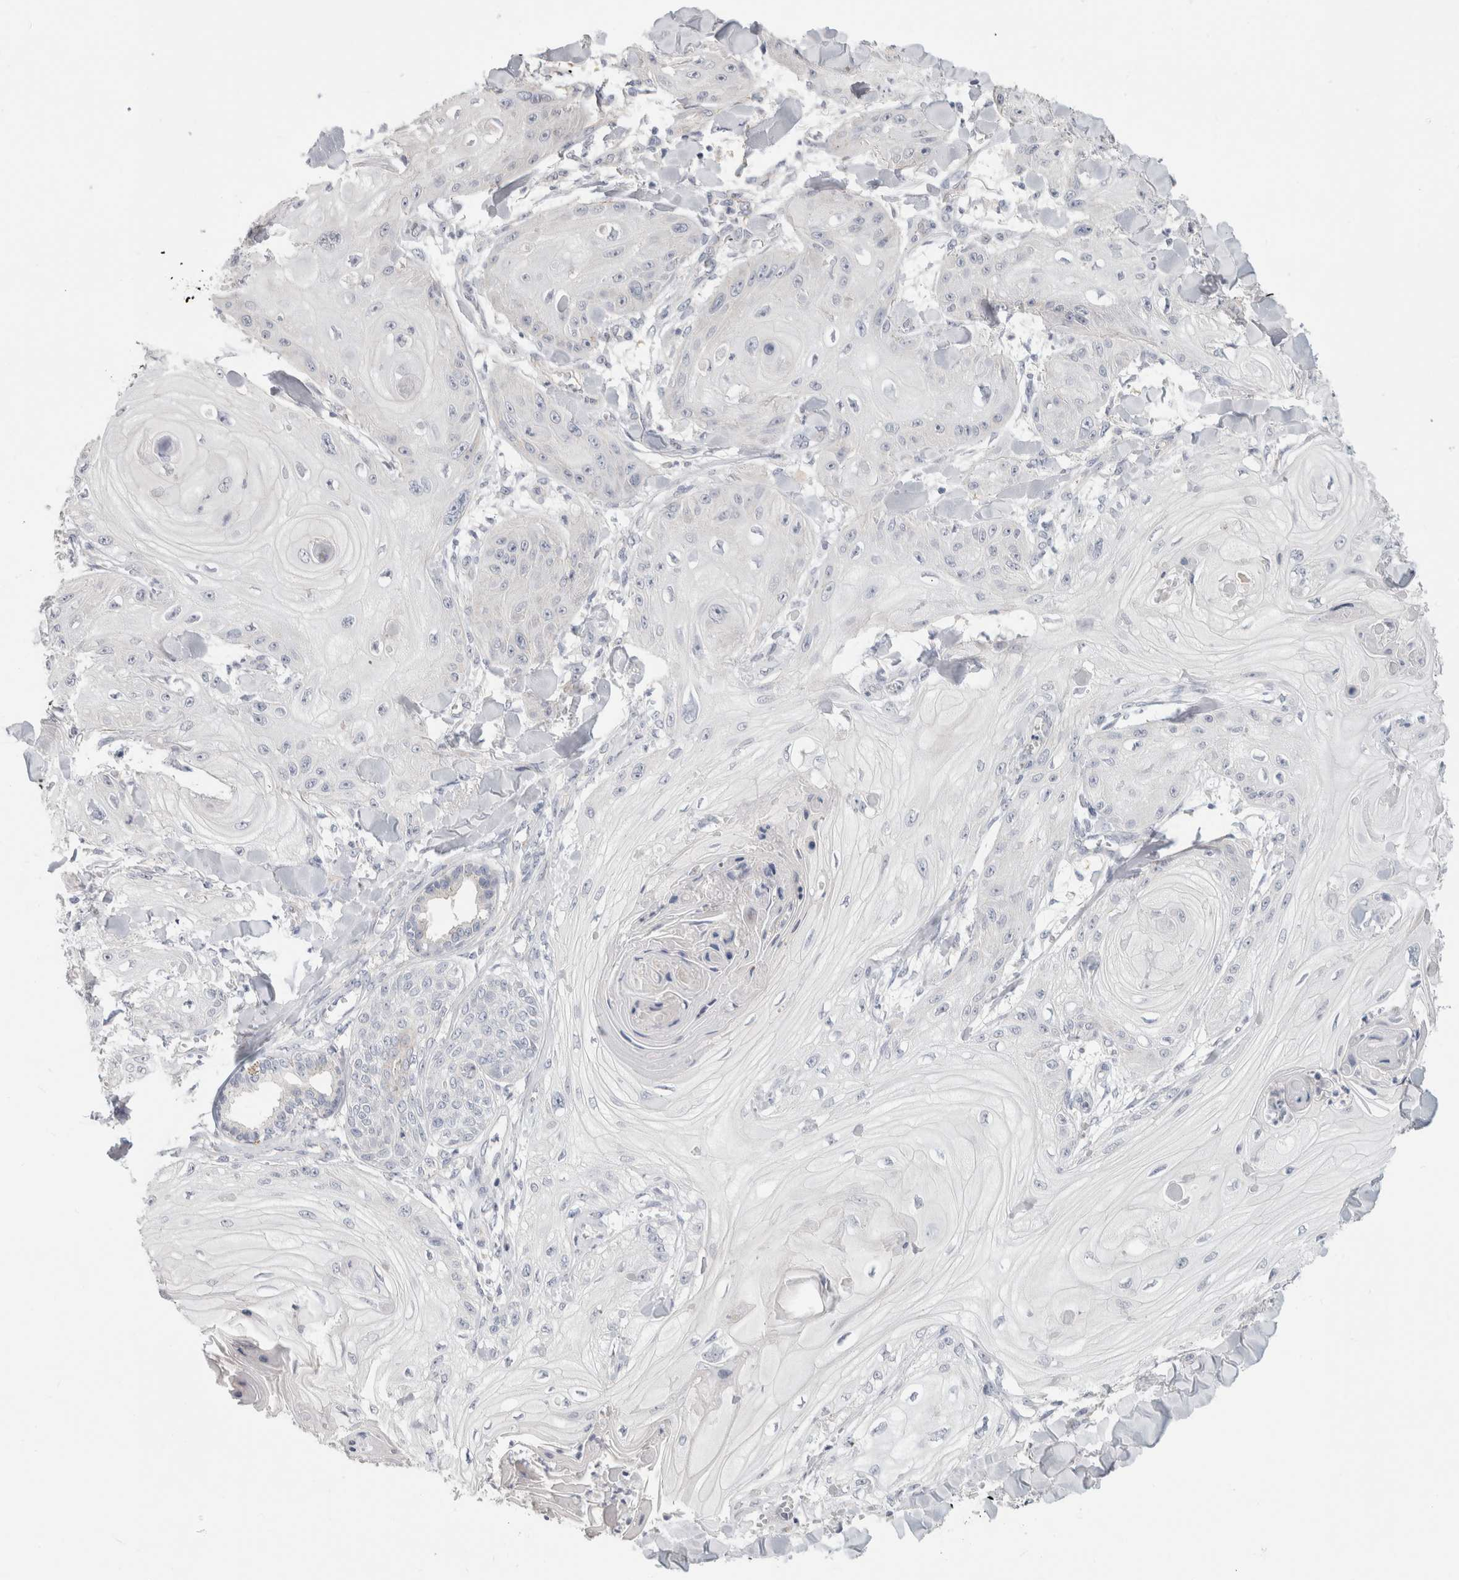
{"staining": {"intensity": "negative", "quantity": "none", "location": "none"}, "tissue": "skin cancer", "cell_type": "Tumor cells", "image_type": "cancer", "snomed": [{"axis": "morphology", "description": "Squamous cell carcinoma, NOS"}, {"axis": "topography", "description": "Skin"}], "caption": "A high-resolution micrograph shows immunohistochemistry (IHC) staining of skin cancer (squamous cell carcinoma), which demonstrates no significant positivity in tumor cells.", "gene": "AFP", "patient": {"sex": "male", "age": 74}}